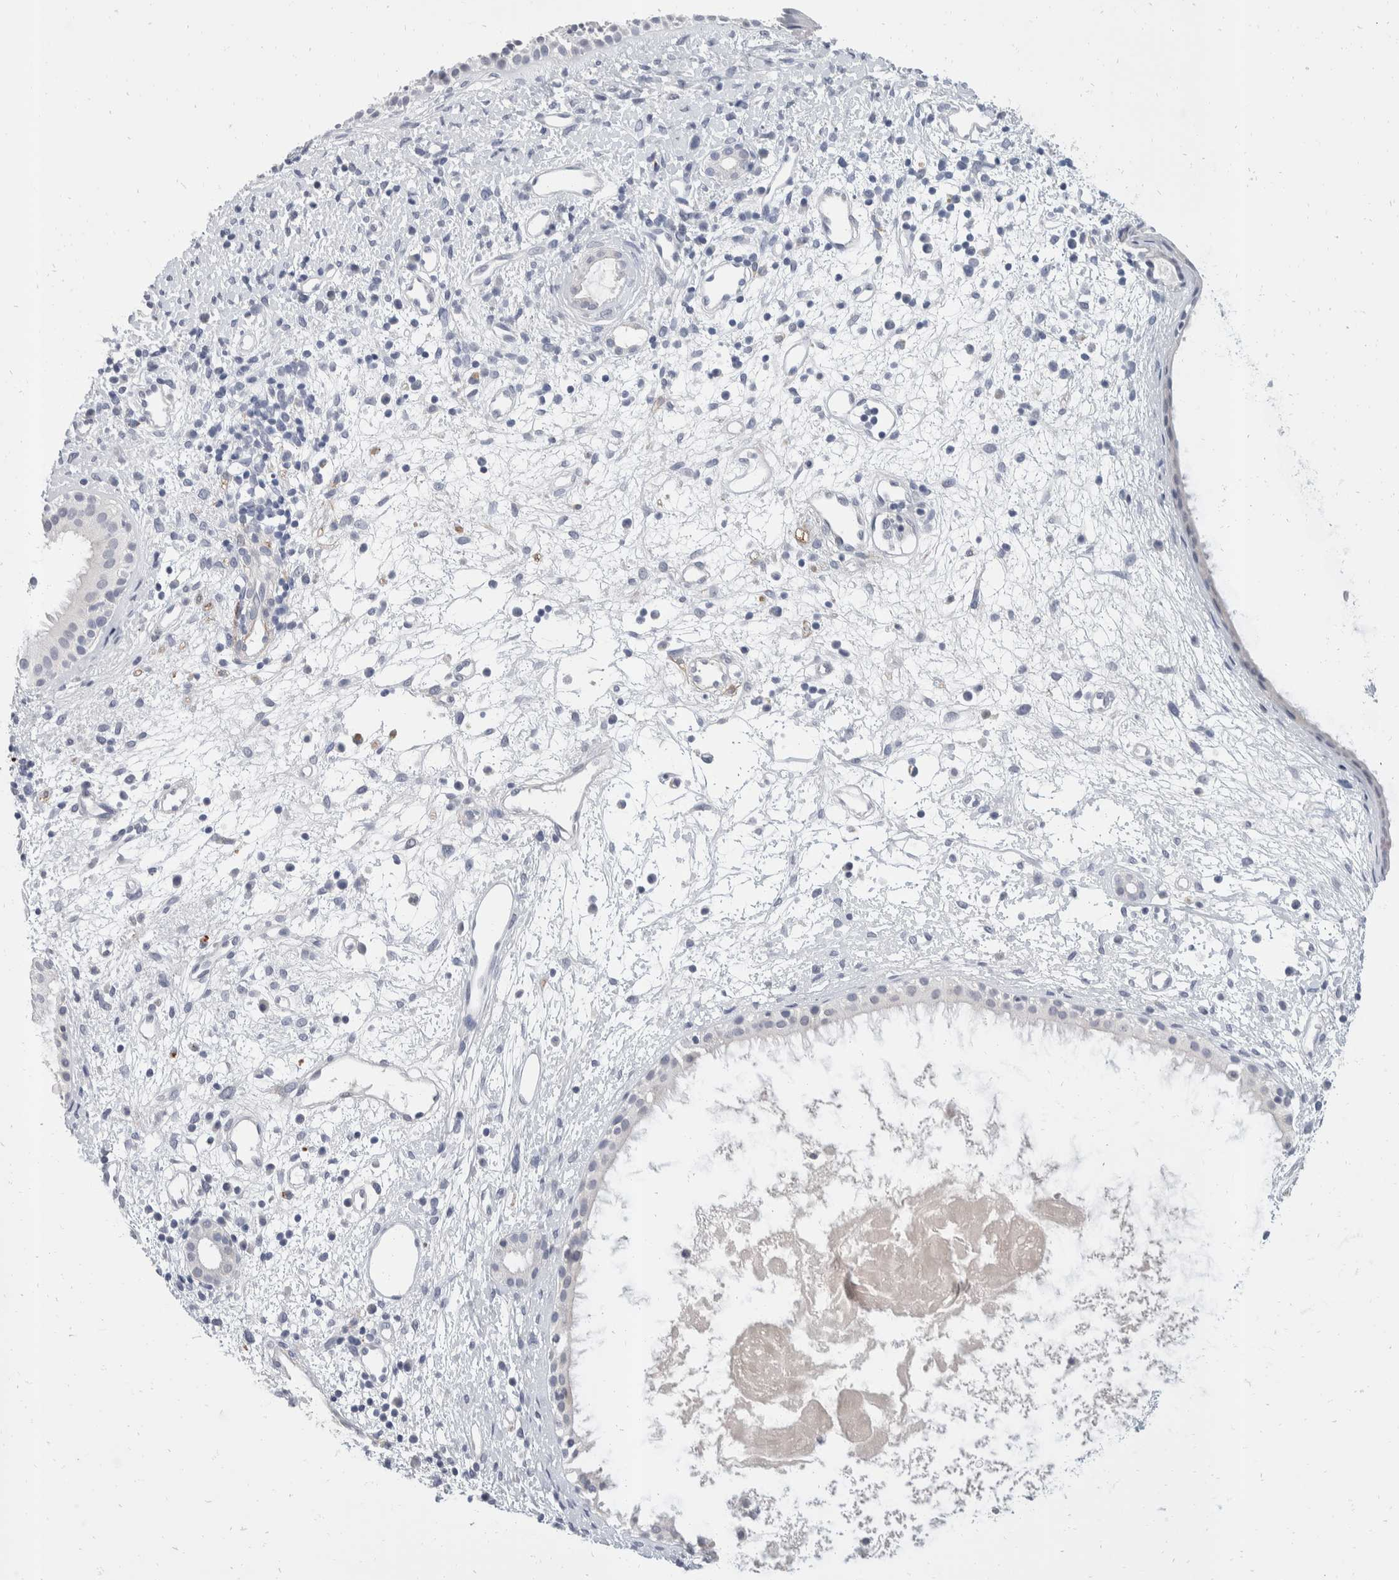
{"staining": {"intensity": "negative", "quantity": "none", "location": "none"}, "tissue": "nasopharynx", "cell_type": "Respiratory epithelial cells", "image_type": "normal", "snomed": [{"axis": "morphology", "description": "Normal tissue, NOS"}, {"axis": "topography", "description": "Nasopharynx"}], "caption": "Respiratory epithelial cells show no significant protein staining in normal nasopharynx. (Stains: DAB immunohistochemistry with hematoxylin counter stain, Microscopy: brightfield microscopy at high magnification).", "gene": "CATSPERD", "patient": {"sex": "male", "age": 22}}